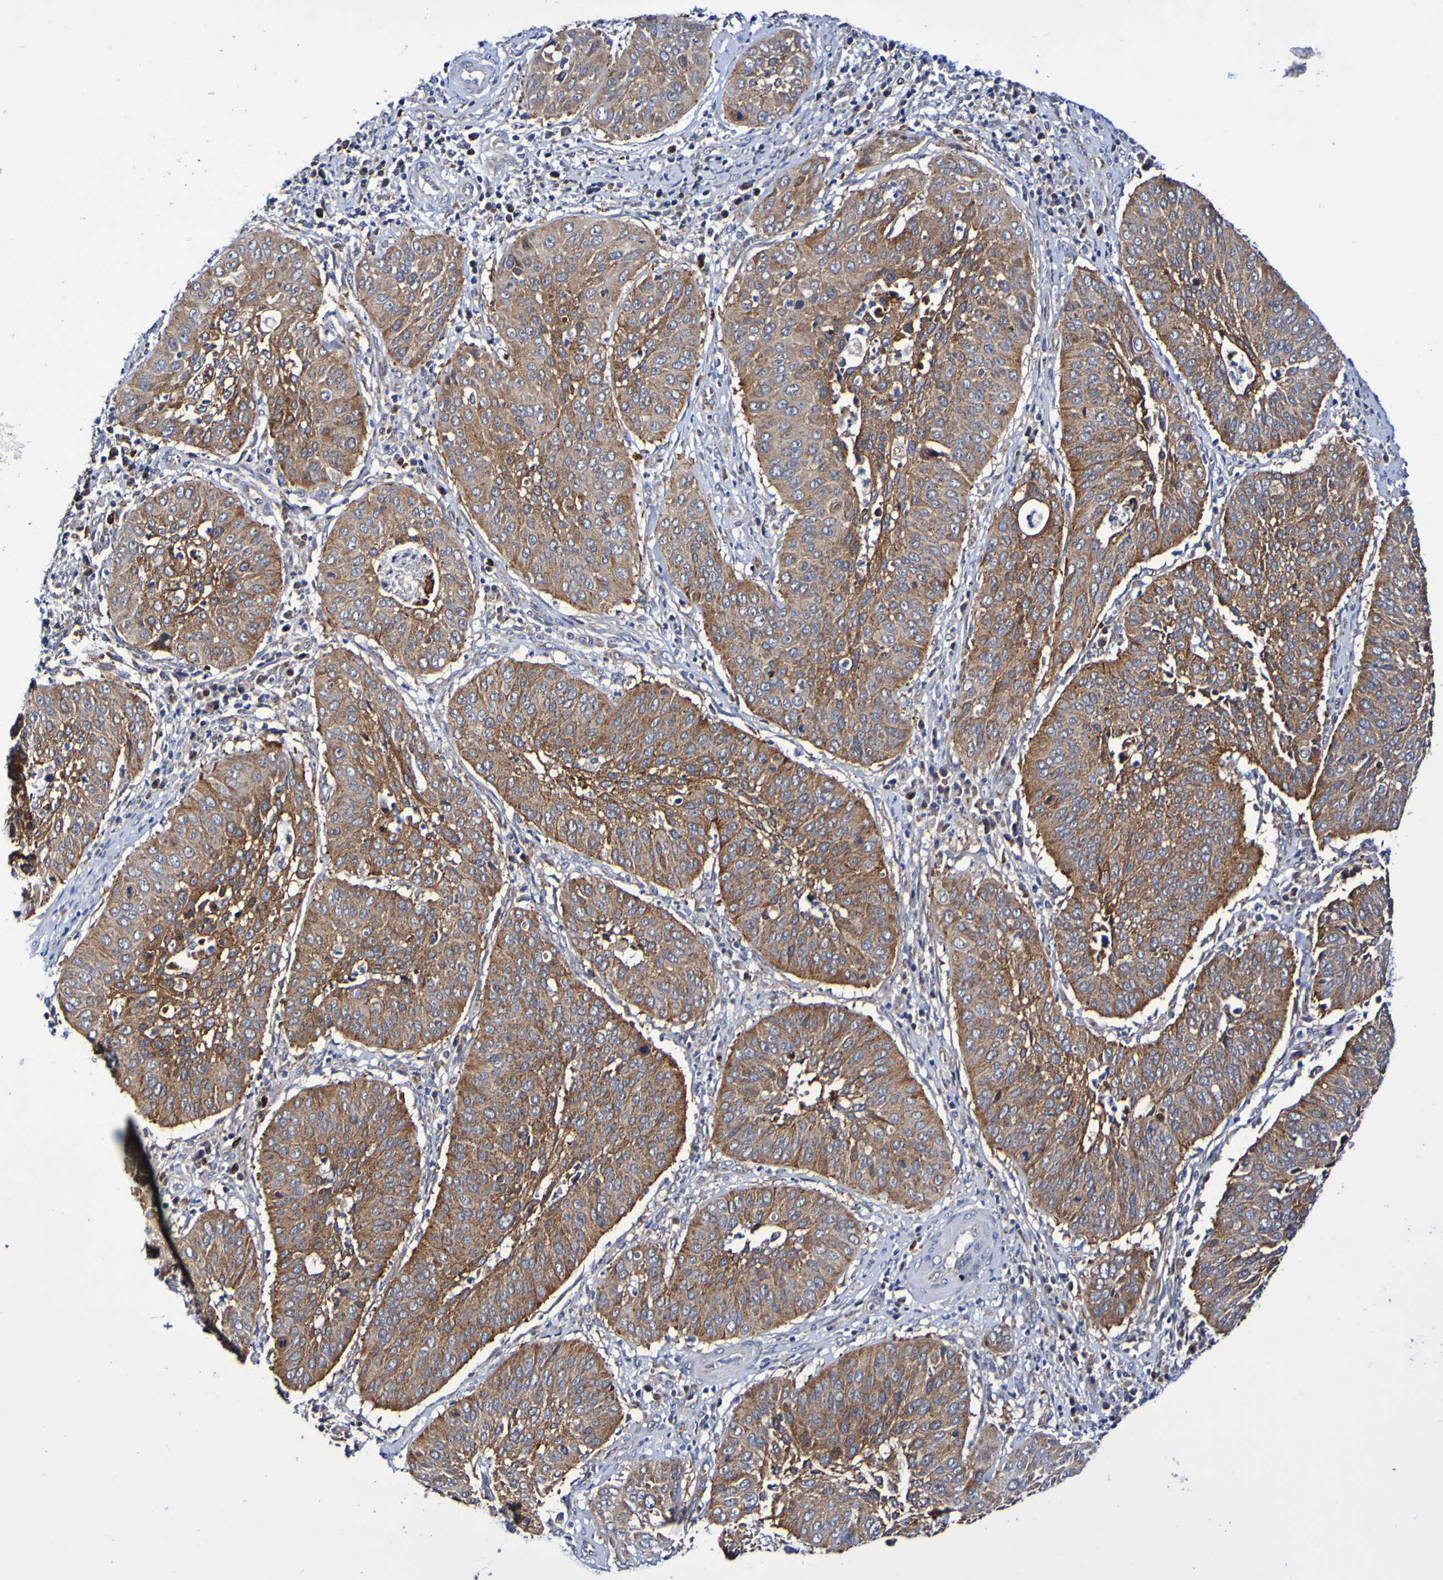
{"staining": {"intensity": "moderate", "quantity": ">75%", "location": "cytoplasmic/membranous"}, "tissue": "cervical cancer", "cell_type": "Tumor cells", "image_type": "cancer", "snomed": [{"axis": "morphology", "description": "Normal tissue, NOS"}, {"axis": "morphology", "description": "Squamous cell carcinoma, NOS"}, {"axis": "topography", "description": "Cervix"}], "caption": "Immunohistochemistry (IHC) of cervical cancer demonstrates medium levels of moderate cytoplasmic/membranous staining in about >75% of tumor cells. The protein of interest is shown in brown color, while the nuclei are stained blue.", "gene": "GJB1", "patient": {"sex": "female", "age": 39}}